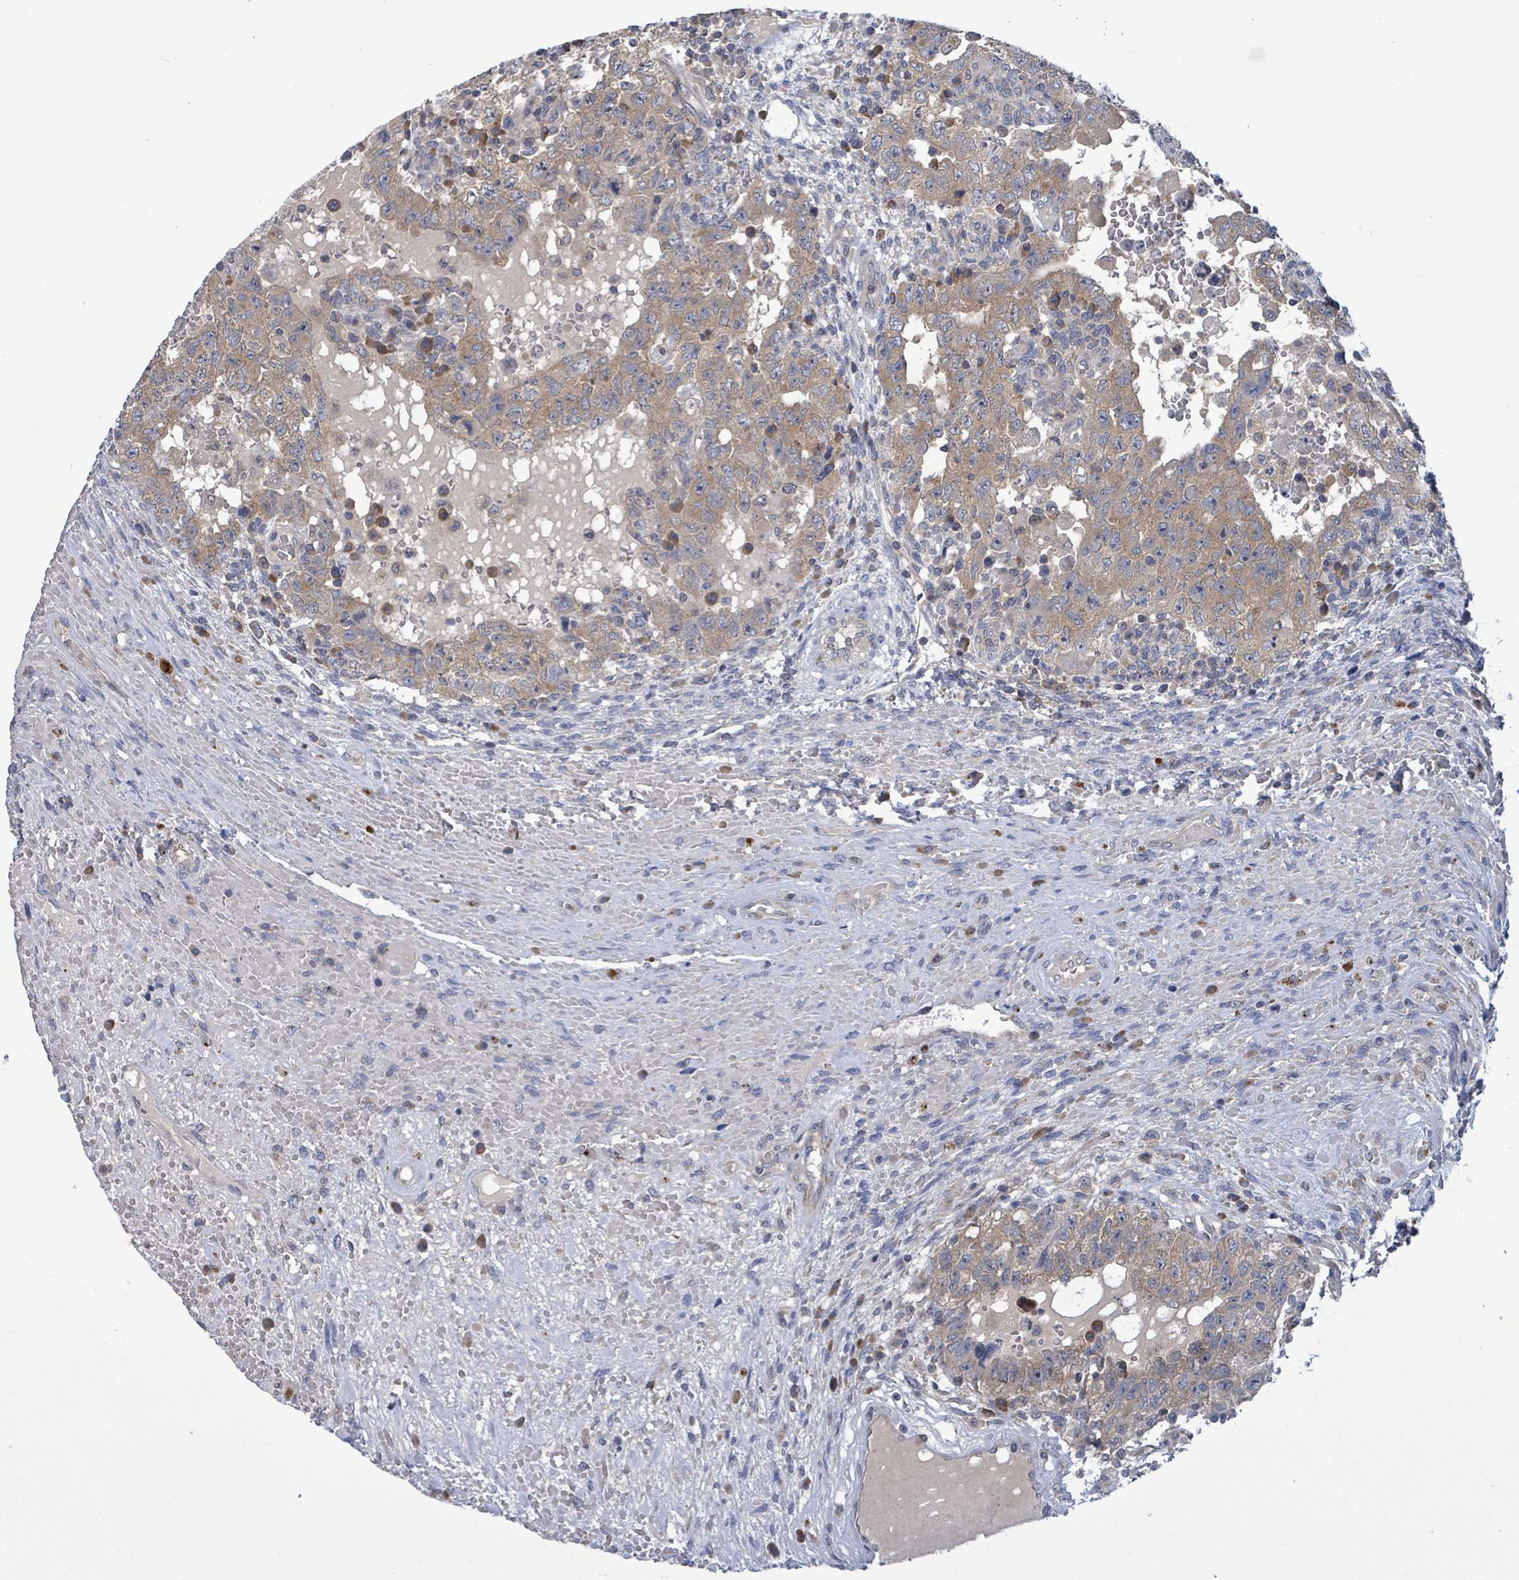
{"staining": {"intensity": "weak", "quantity": ">75%", "location": "cytoplasmic/membranous"}, "tissue": "testis cancer", "cell_type": "Tumor cells", "image_type": "cancer", "snomed": [{"axis": "morphology", "description": "Carcinoma, Embryonal, NOS"}, {"axis": "topography", "description": "Testis"}], "caption": "Immunohistochemical staining of embryonal carcinoma (testis) exhibits weak cytoplasmic/membranous protein staining in about >75% of tumor cells. The protein of interest is shown in brown color, while the nuclei are stained blue.", "gene": "SERPINE3", "patient": {"sex": "male", "age": 26}}